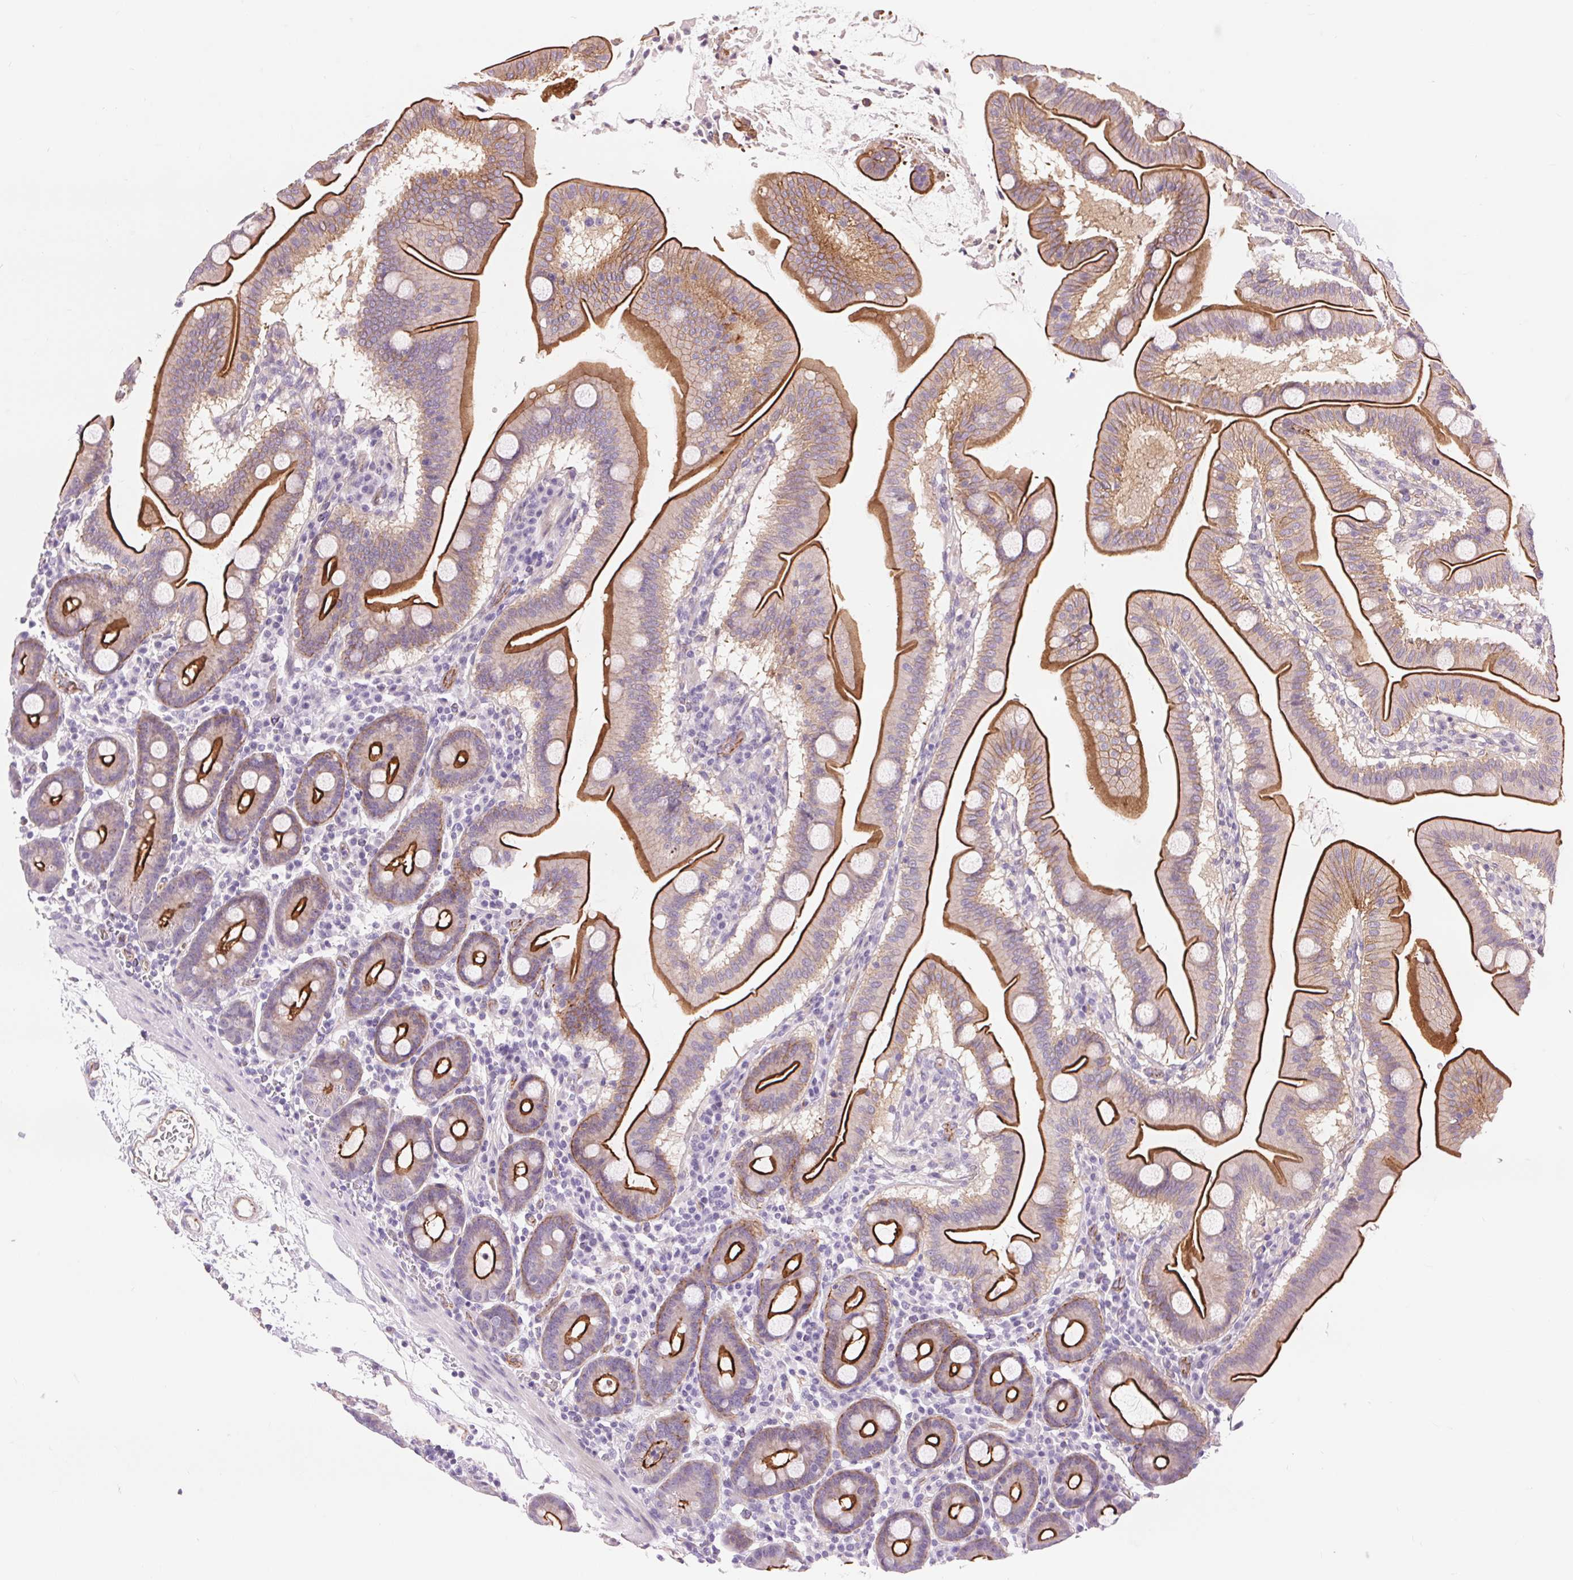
{"staining": {"intensity": "strong", "quantity": "25%-75%", "location": "cytoplasmic/membranous"}, "tissue": "duodenum", "cell_type": "Glandular cells", "image_type": "normal", "snomed": [{"axis": "morphology", "description": "Normal tissue, NOS"}, {"axis": "topography", "description": "Pancreas"}, {"axis": "topography", "description": "Duodenum"}], "caption": "Brown immunohistochemical staining in normal human duodenum shows strong cytoplasmic/membranous staining in approximately 25%-75% of glandular cells. The protein of interest is shown in brown color, while the nuclei are stained blue.", "gene": "DIXDC1", "patient": {"sex": "male", "age": 59}}